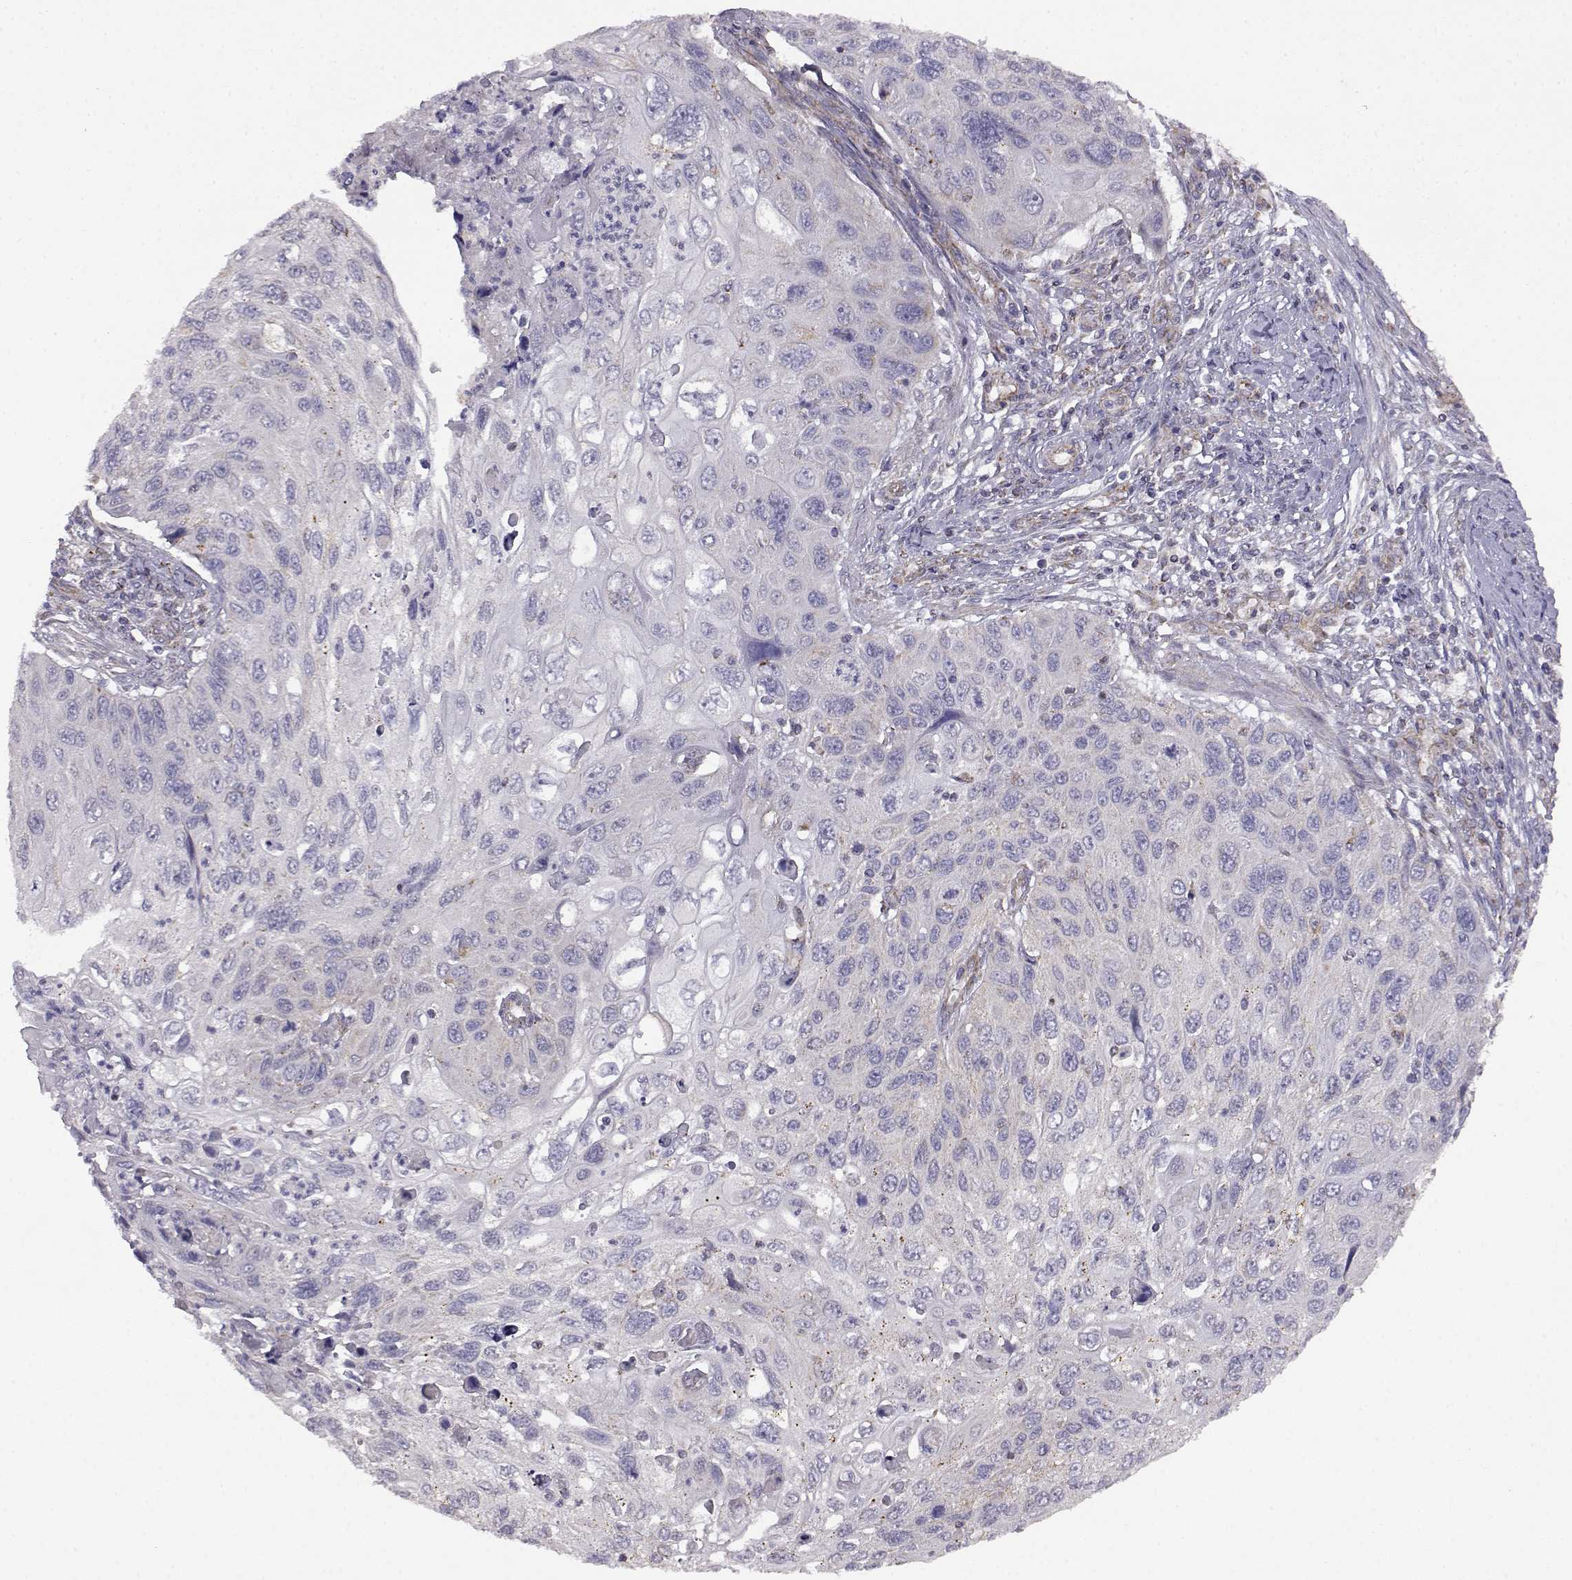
{"staining": {"intensity": "negative", "quantity": "none", "location": "none"}, "tissue": "cervical cancer", "cell_type": "Tumor cells", "image_type": "cancer", "snomed": [{"axis": "morphology", "description": "Squamous cell carcinoma, NOS"}, {"axis": "topography", "description": "Cervix"}], "caption": "DAB immunohistochemical staining of human cervical cancer exhibits no significant positivity in tumor cells.", "gene": "DDC", "patient": {"sex": "female", "age": 70}}